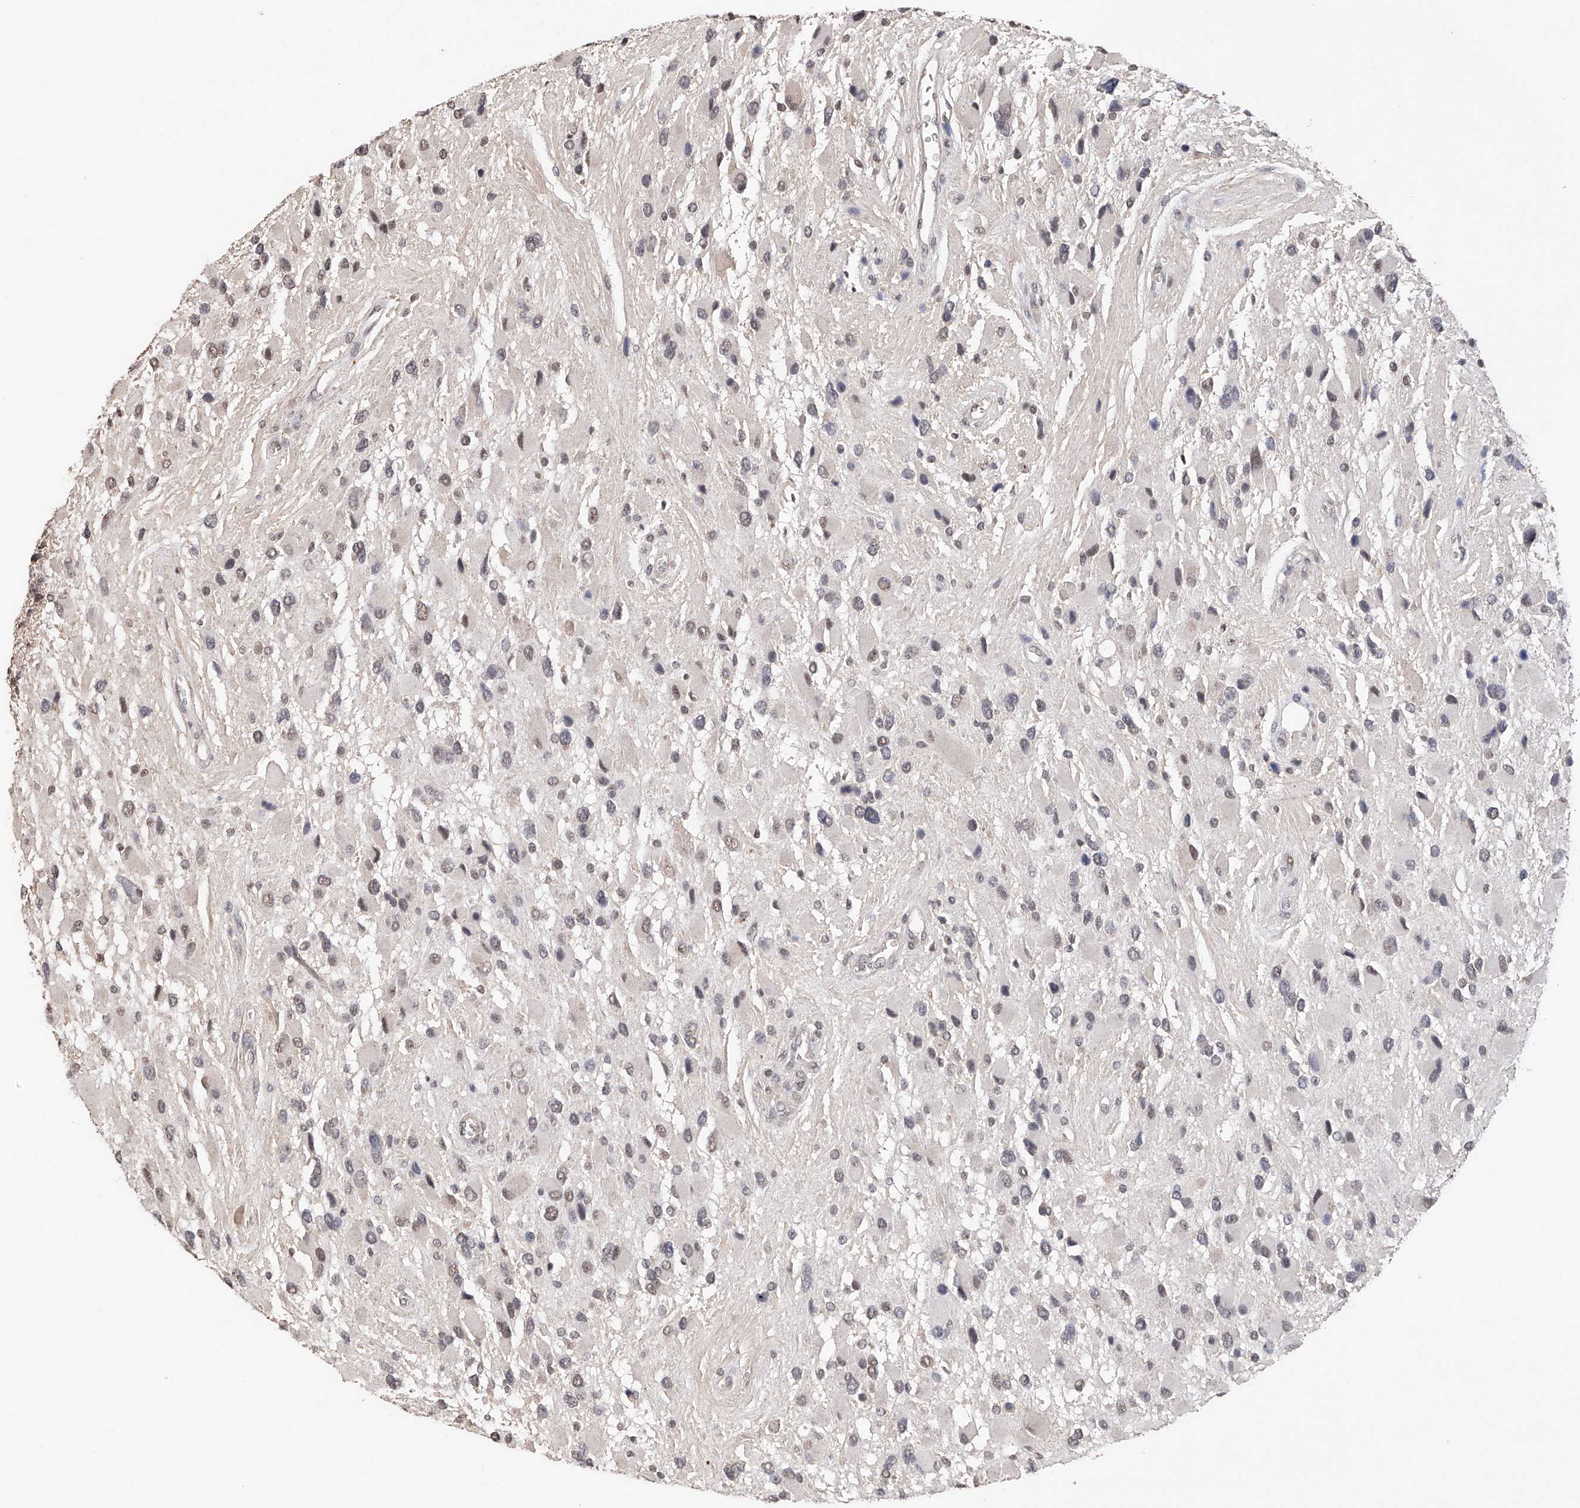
{"staining": {"intensity": "negative", "quantity": "none", "location": "none"}, "tissue": "glioma", "cell_type": "Tumor cells", "image_type": "cancer", "snomed": [{"axis": "morphology", "description": "Glioma, malignant, High grade"}, {"axis": "topography", "description": "Brain"}], "caption": "Tumor cells show no significant positivity in high-grade glioma (malignant).", "gene": "DMAP1", "patient": {"sex": "male", "age": 53}}